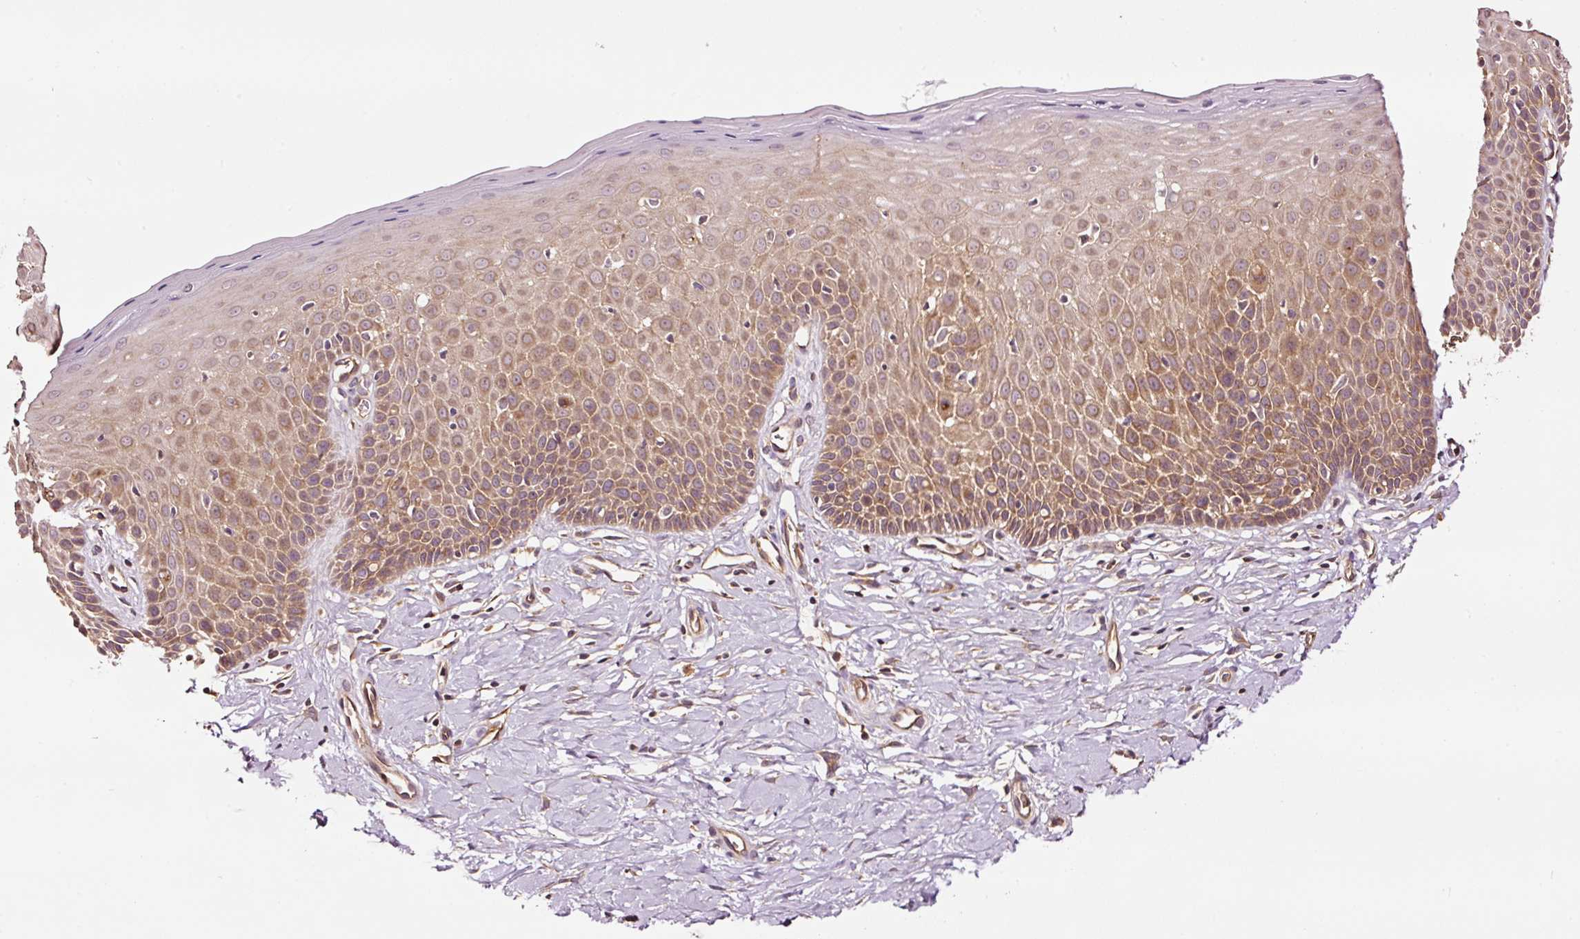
{"staining": {"intensity": "moderate", "quantity": ">75%", "location": "cytoplasmic/membranous,nuclear"}, "tissue": "cervix", "cell_type": "Glandular cells", "image_type": "normal", "snomed": [{"axis": "morphology", "description": "Normal tissue, NOS"}, {"axis": "topography", "description": "Cervix"}], "caption": "Approximately >75% of glandular cells in benign cervix show moderate cytoplasmic/membranous,nuclear protein expression as visualized by brown immunohistochemical staining.", "gene": "METAP1", "patient": {"sex": "female", "age": 36}}